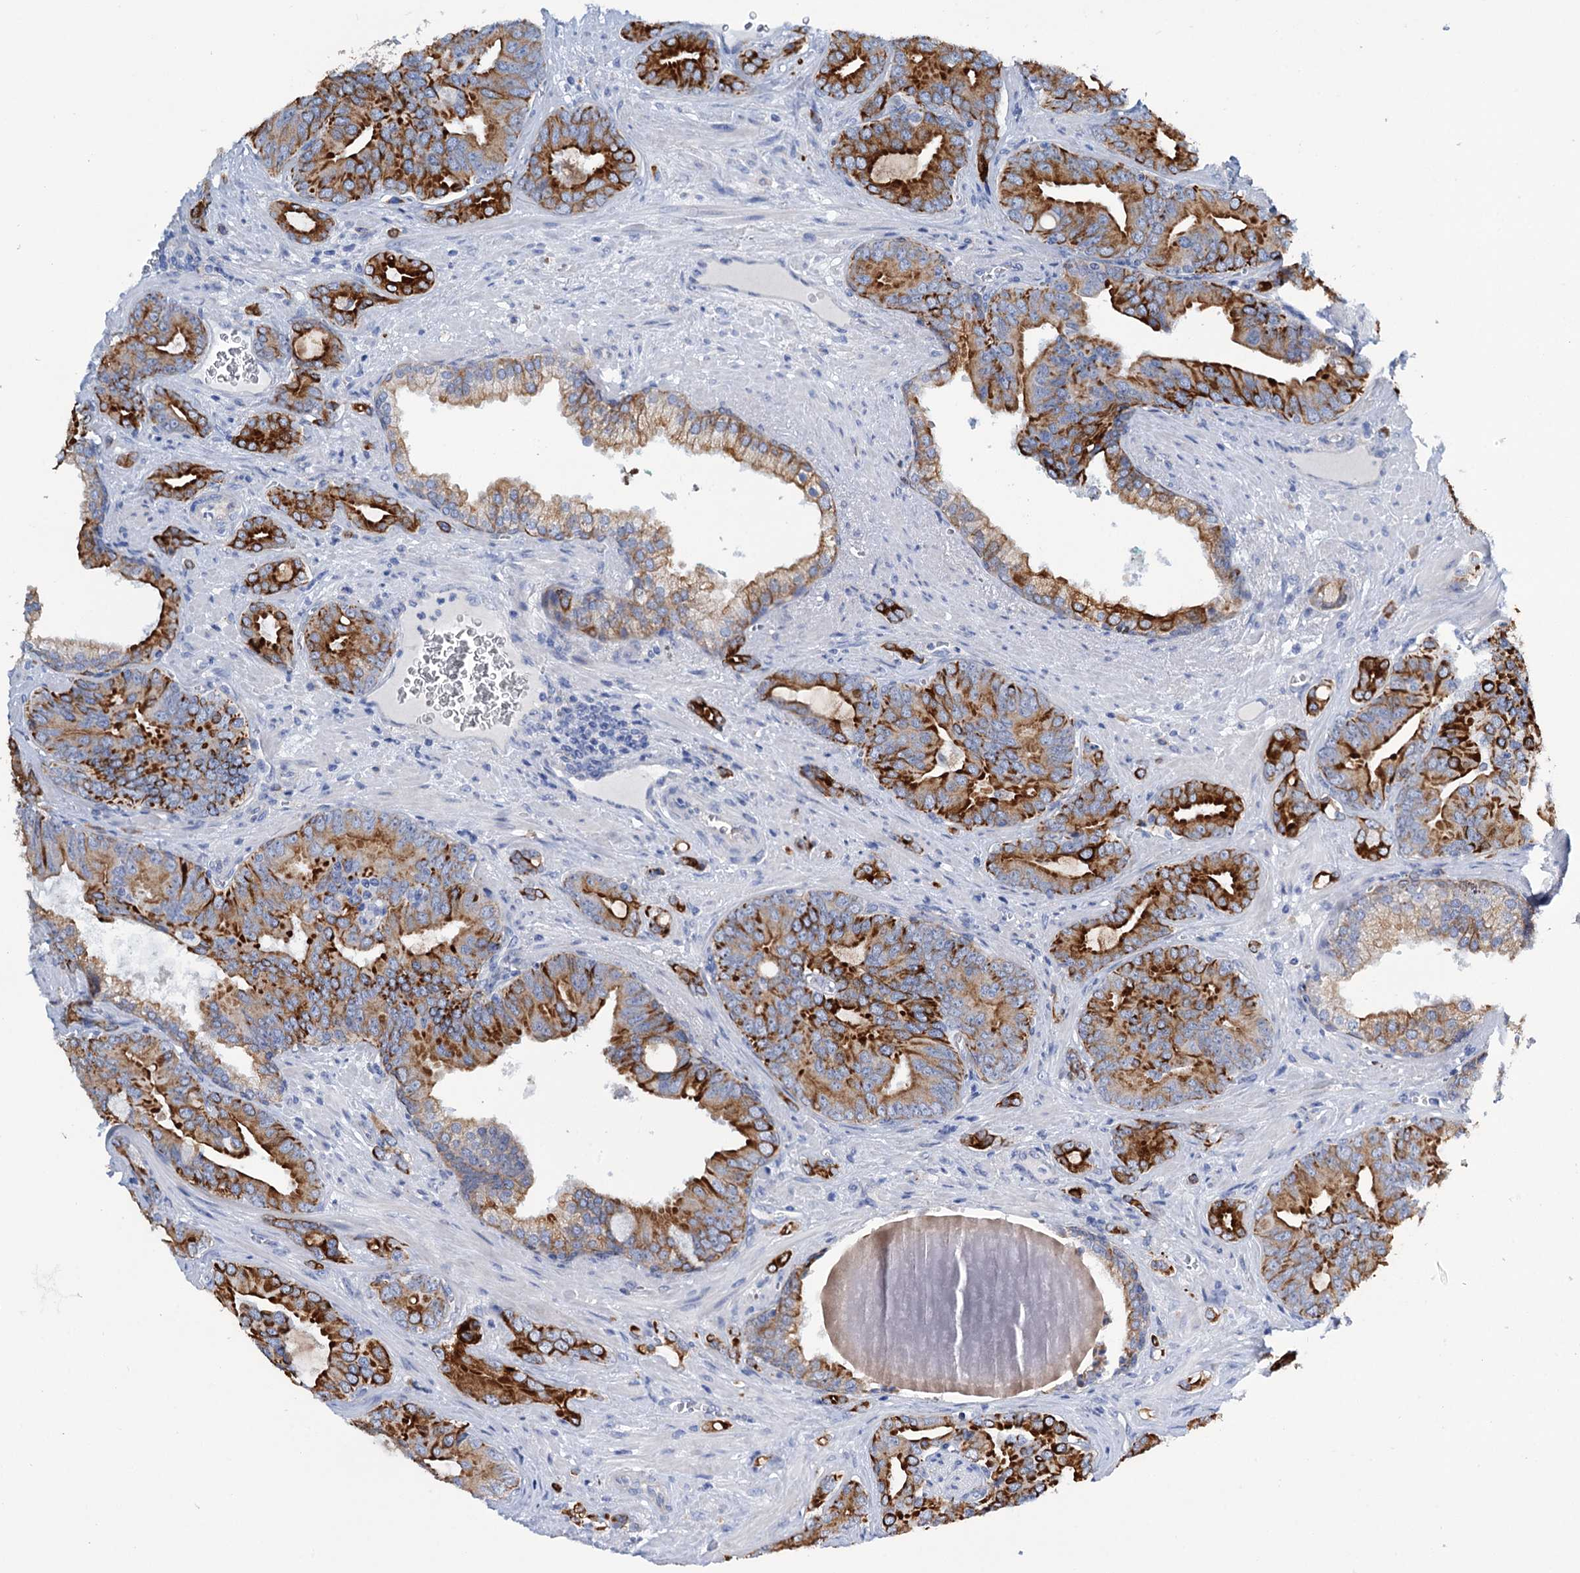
{"staining": {"intensity": "strong", "quantity": ">75%", "location": "cytoplasmic/membranous"}, "tissue": "prostate cancer", "cell_type": "Tumor cells", "image_type": "cancer", "snomed": [{"axis": "morphology", "description": "Adenocarcinoma, High grade"}, {"axis": "topography", "description": "Prostate"}], "caption": "A brown stain shows strong cytoplasmic/membranous expression of a protein in human prostate cancer tumor cells. Ihc stains the protein of interest in brown and the nuclei are stained blue.", "gene": "FAAP20", "patient": {"sex": "male", "age": 72}}